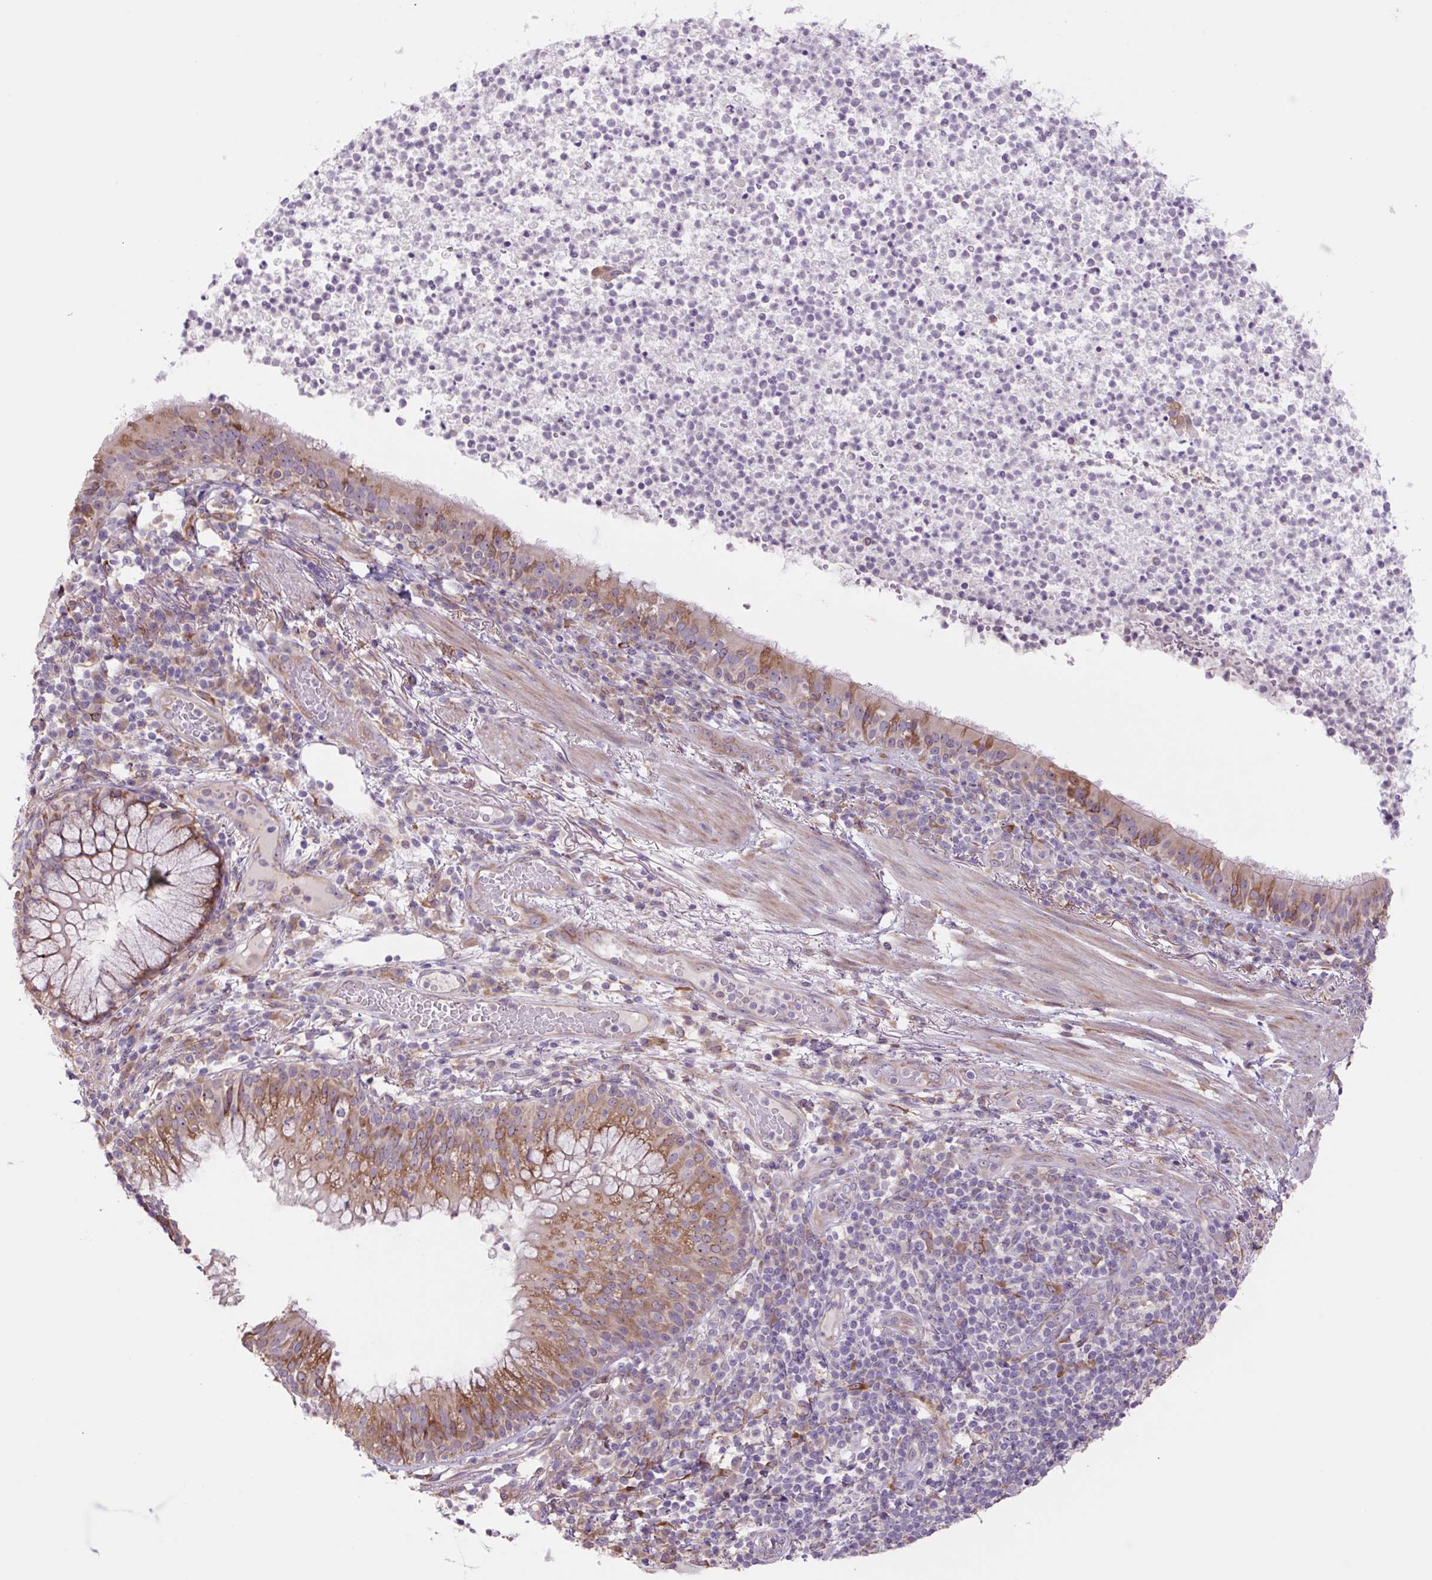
{"staining": {"intensity": "moderate", "quantity": "25%-75%", "location": "cytoplasmic/membranous"}, "tissue": "bronchus", "cell_type": "Respiratory epithelial cells", "image_type": "normal", "snomed": [{"axis": "morphology", "description": "Normal tissue, NOS"}, {"axis": "topography", "description": "Cartilage tissue"}, {"axis": "topography", "description": "Bronchus"}], "caption": "IHC image of unremarkable bronchus stained for a protein (brown), which shows medium levels of moderate cytoplasmic/membranous positivity in approximately 25%-75% of respiratory epithelial cells.", "gene": "PLA2G4A", "patient": {"sex": "male", "age": 56}}